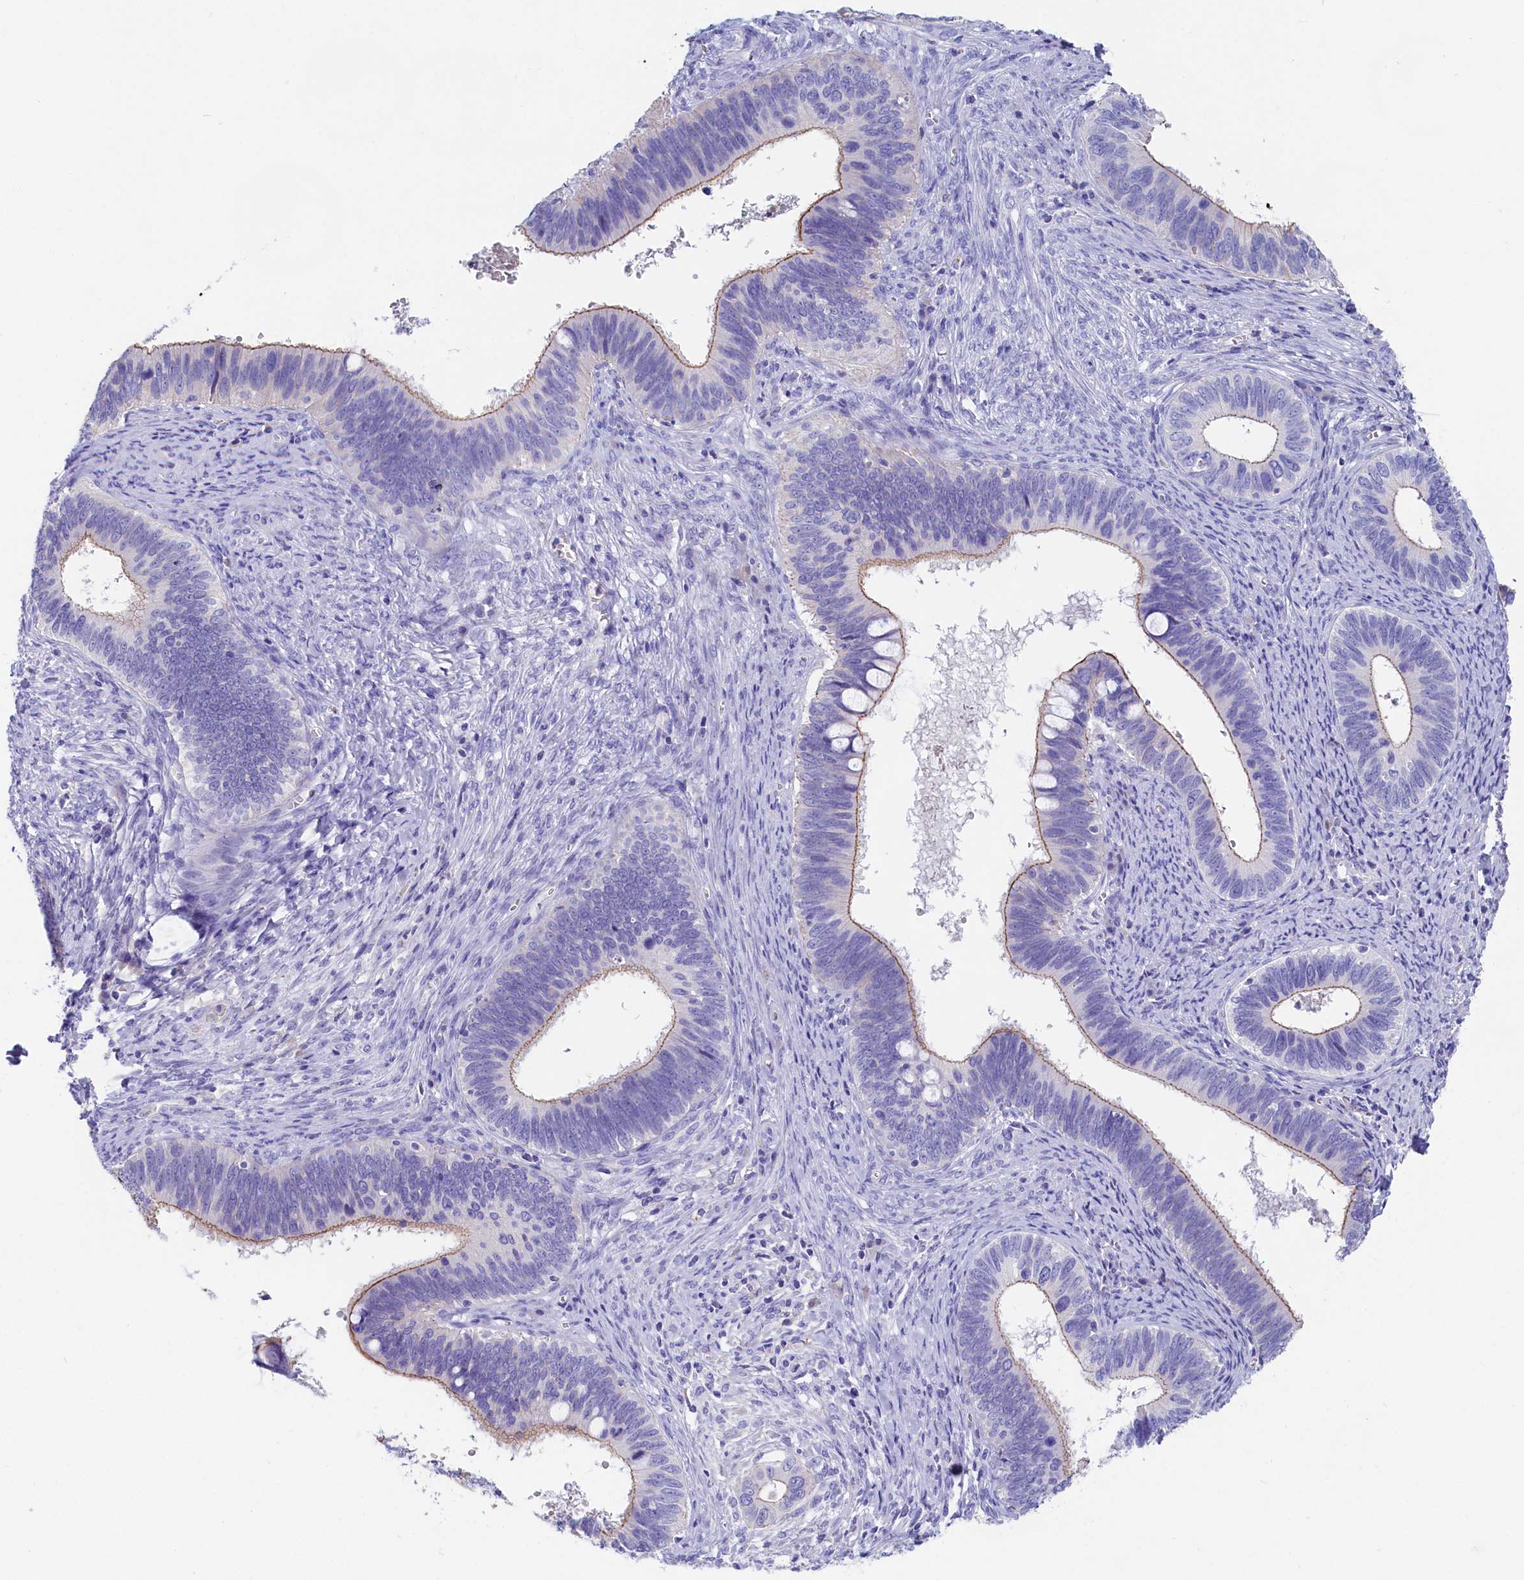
{"staining": {"intensity": "moderate", "quantity": "25%-75%", "location": "cytoplasmic/membranous"}, "tissue": "cervical cancer", "cell_type": "Tumor cells", "image_type": "cancer", "snomed": [{"axis": "morphology", "description": "Adenocarcinoma, NOS"}, {"axis": "topography", "description": "Cervix"}], "caption": "A histopathology image showing moderate cytoplasmic/membranous expression in approximately 25%-75% of tumor cells in adenocarcinoma (cervical), as visualized by brown immunohistochemical staining.", "gene": "SULT2A1", "patient": {"sex": "female", "age": 42}}